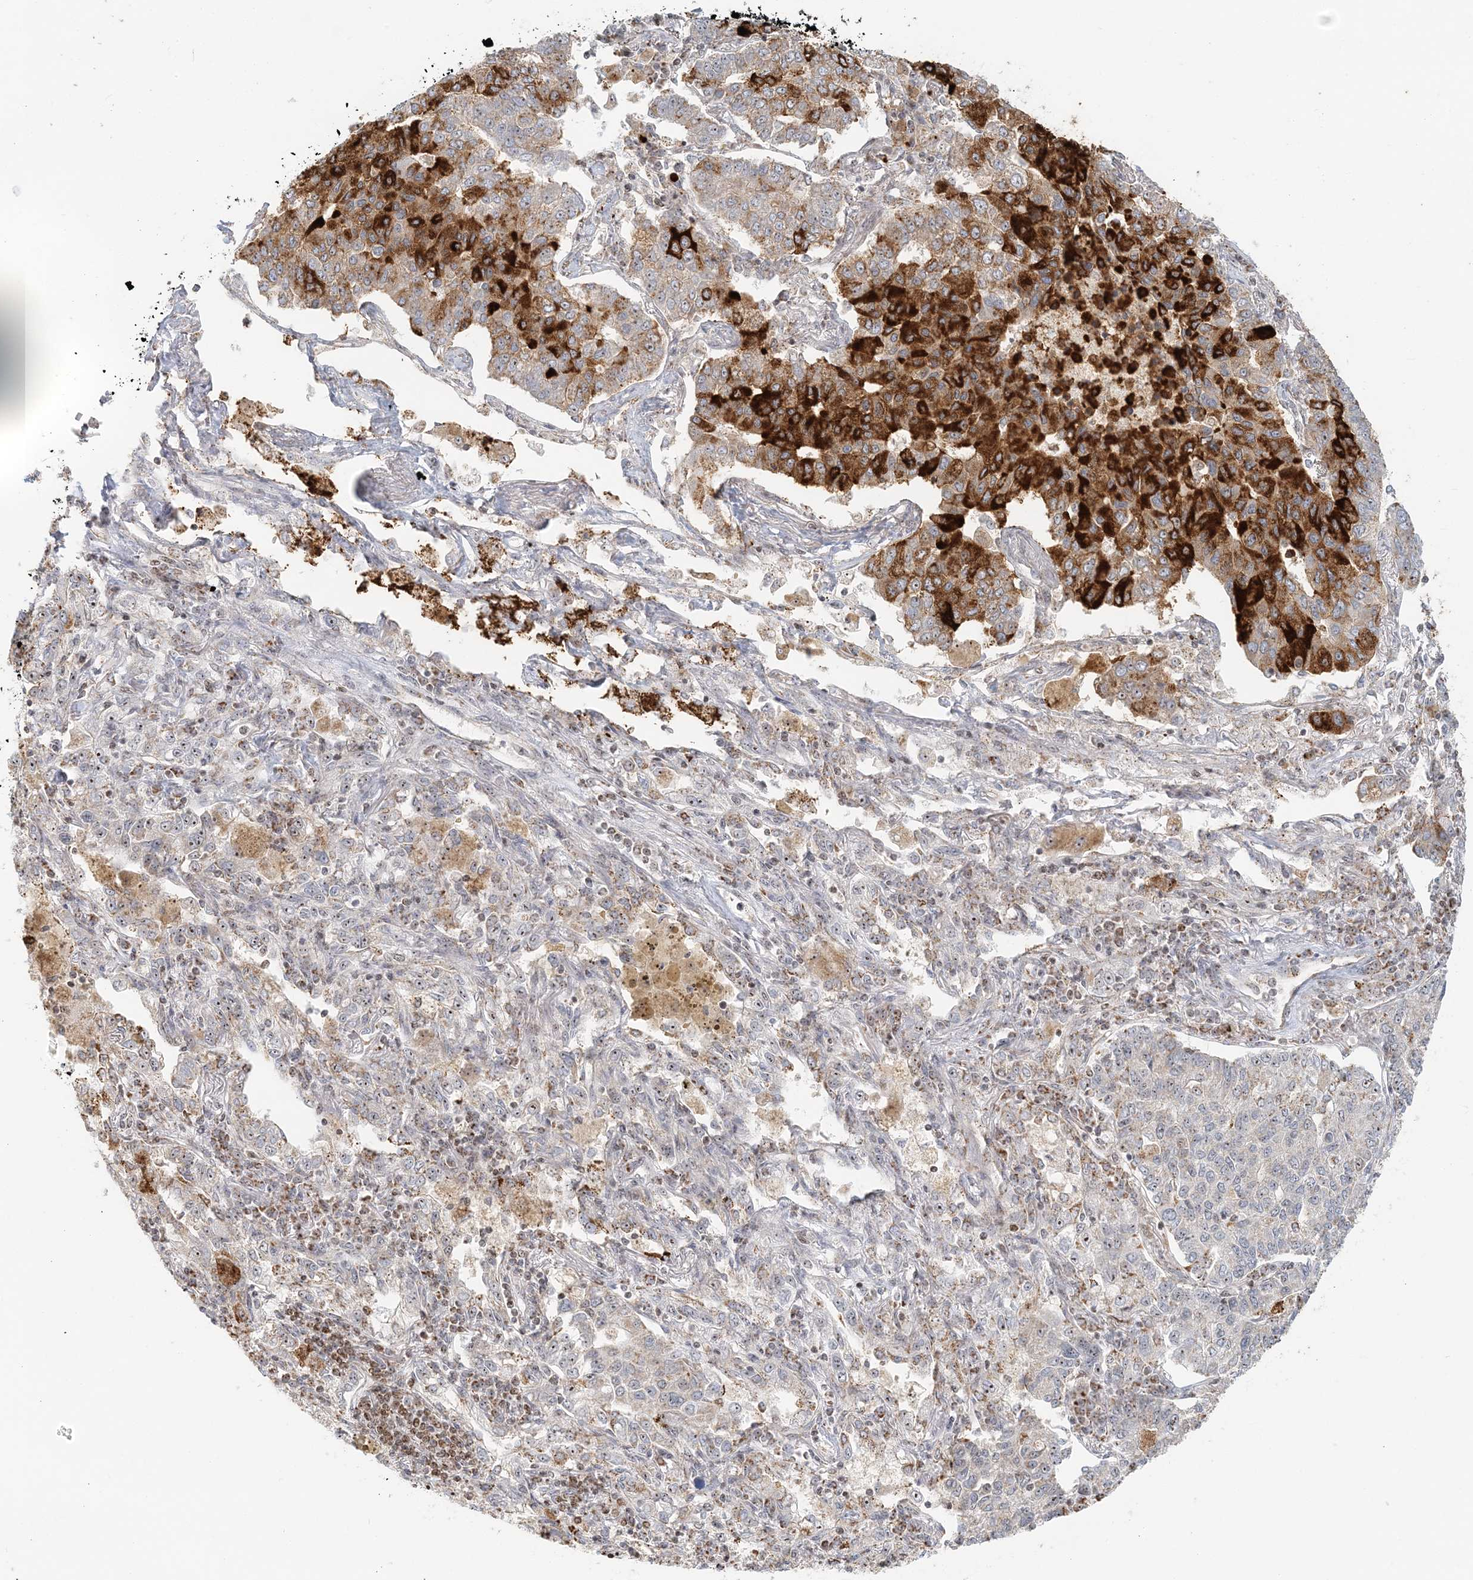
{"staining": {"intensity": "strong", "quantity": "25%-75%", "location": "nuclear"}, "tissue": "lung cancer", "cell_type": "Tumor cells", "image_type": "cancer", "snomed": [{"axis": "morphology", "description": "Adenocarcinoma, NOS"}, {"axis": "topography", "description": "Lung"}], "caption": "Protein analysis of lung adenocarcinoma tissue reveals strong nuclear expression in approximately 25%-75% of tumor cells.", "gene": "UBE2F", "patient": {"sex": "male", "age": 49}}